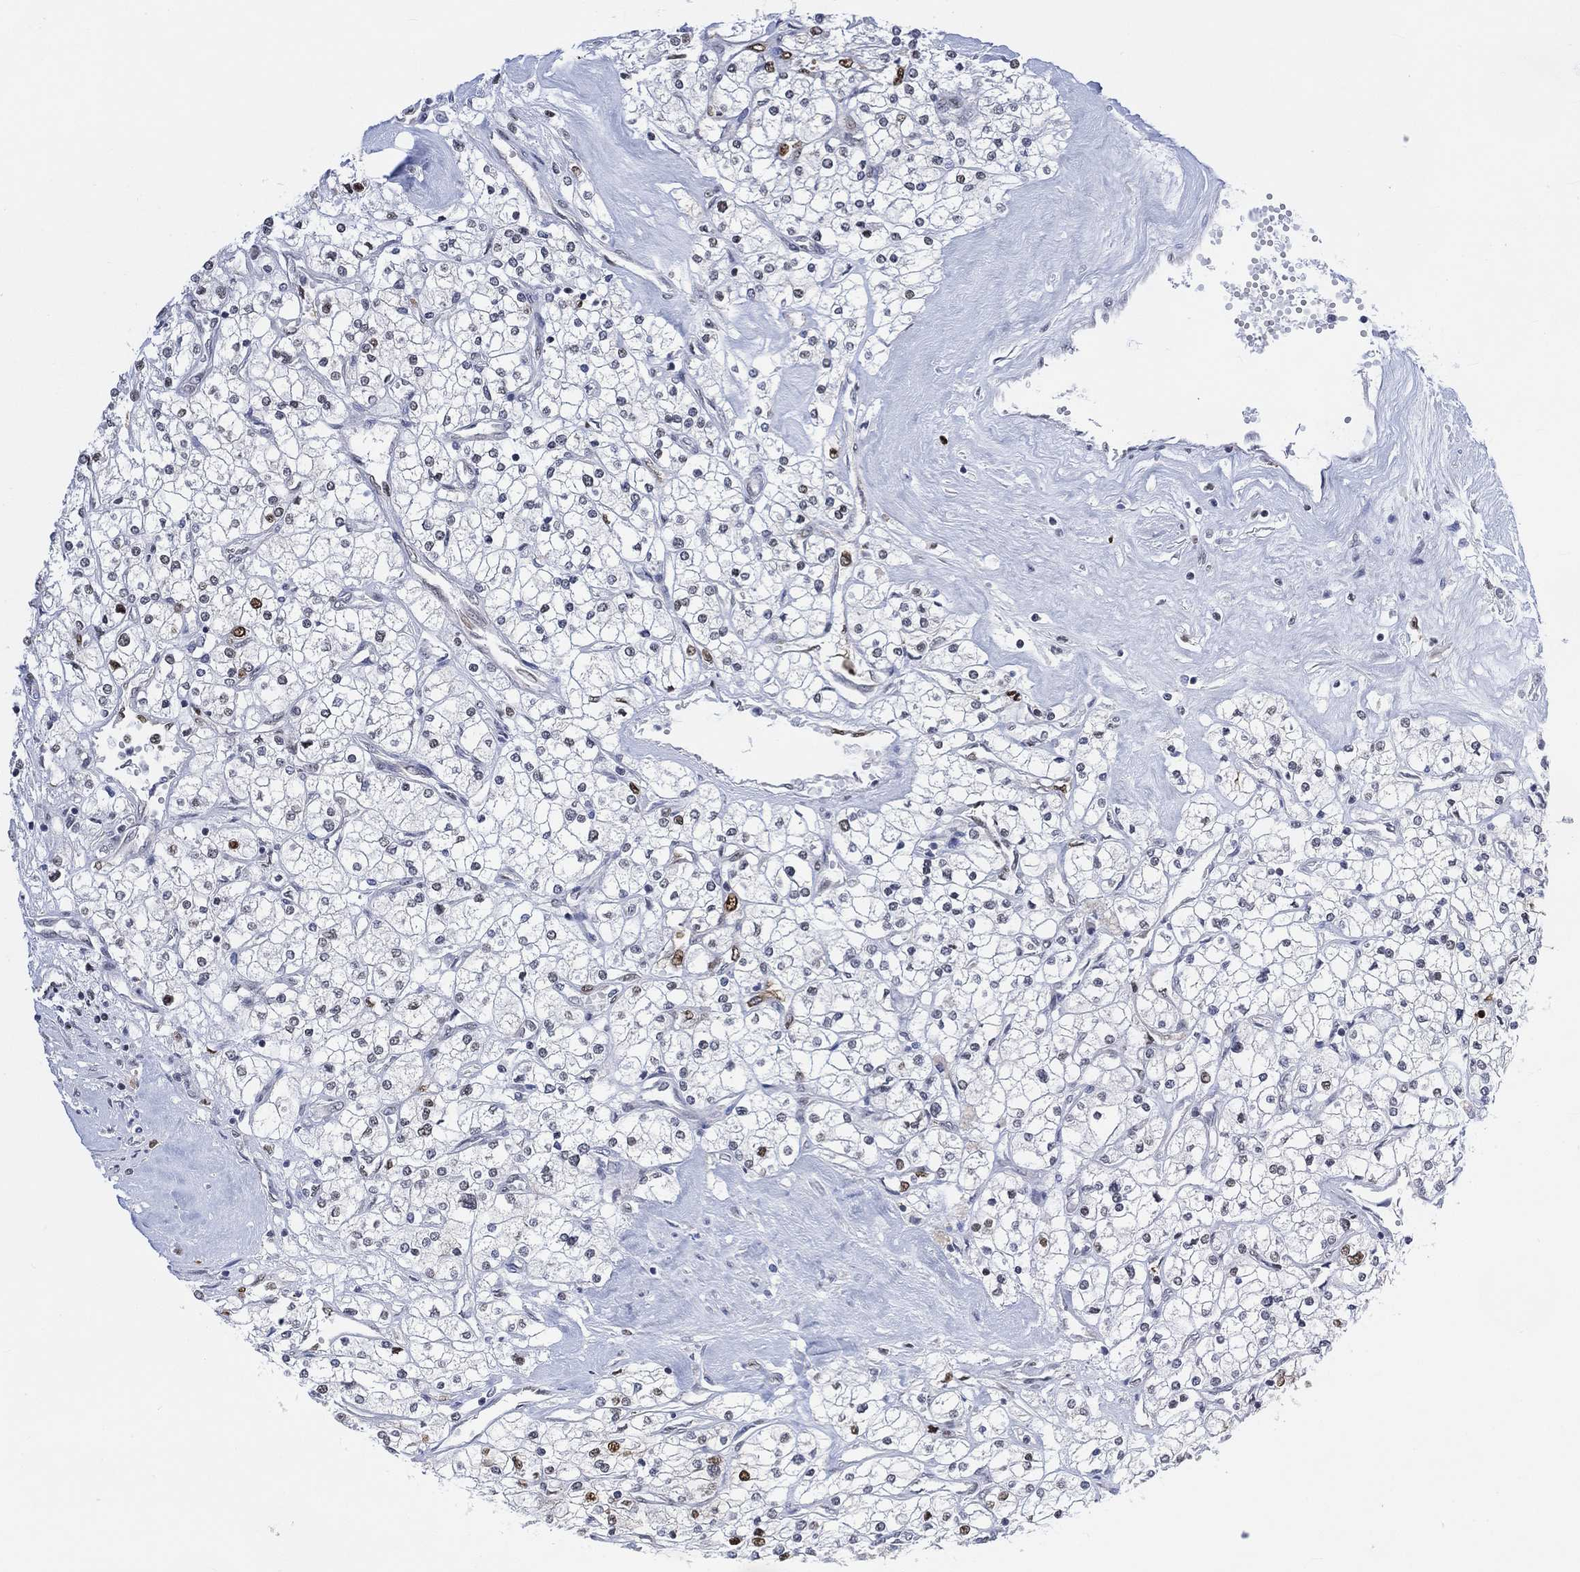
{"staining": {"intensity": "moderate", "quantity": "<25%", "location": "nuclear"}, "tissue": "renal cancer", "cell_type": "Tumor cells", "image_type": "cancer", "snomed": [{"axis": "morphology", "description": "Adenocarcinoma, NOS"}, {"axis": "topography", "description": "Kidney"}], "caption": "High-magnification brightfield microscopy of renal adenocarcinoma stained with DAB (3,3'-diaminobenzidine) (brown) and counterstained with hematoxylin (blue). tumor cells exhibit moderate nuclear positivity is present in approximately<25% of cells.", "gene": "RAD54L2", "patient": {"sex": "male", "age": 80}}